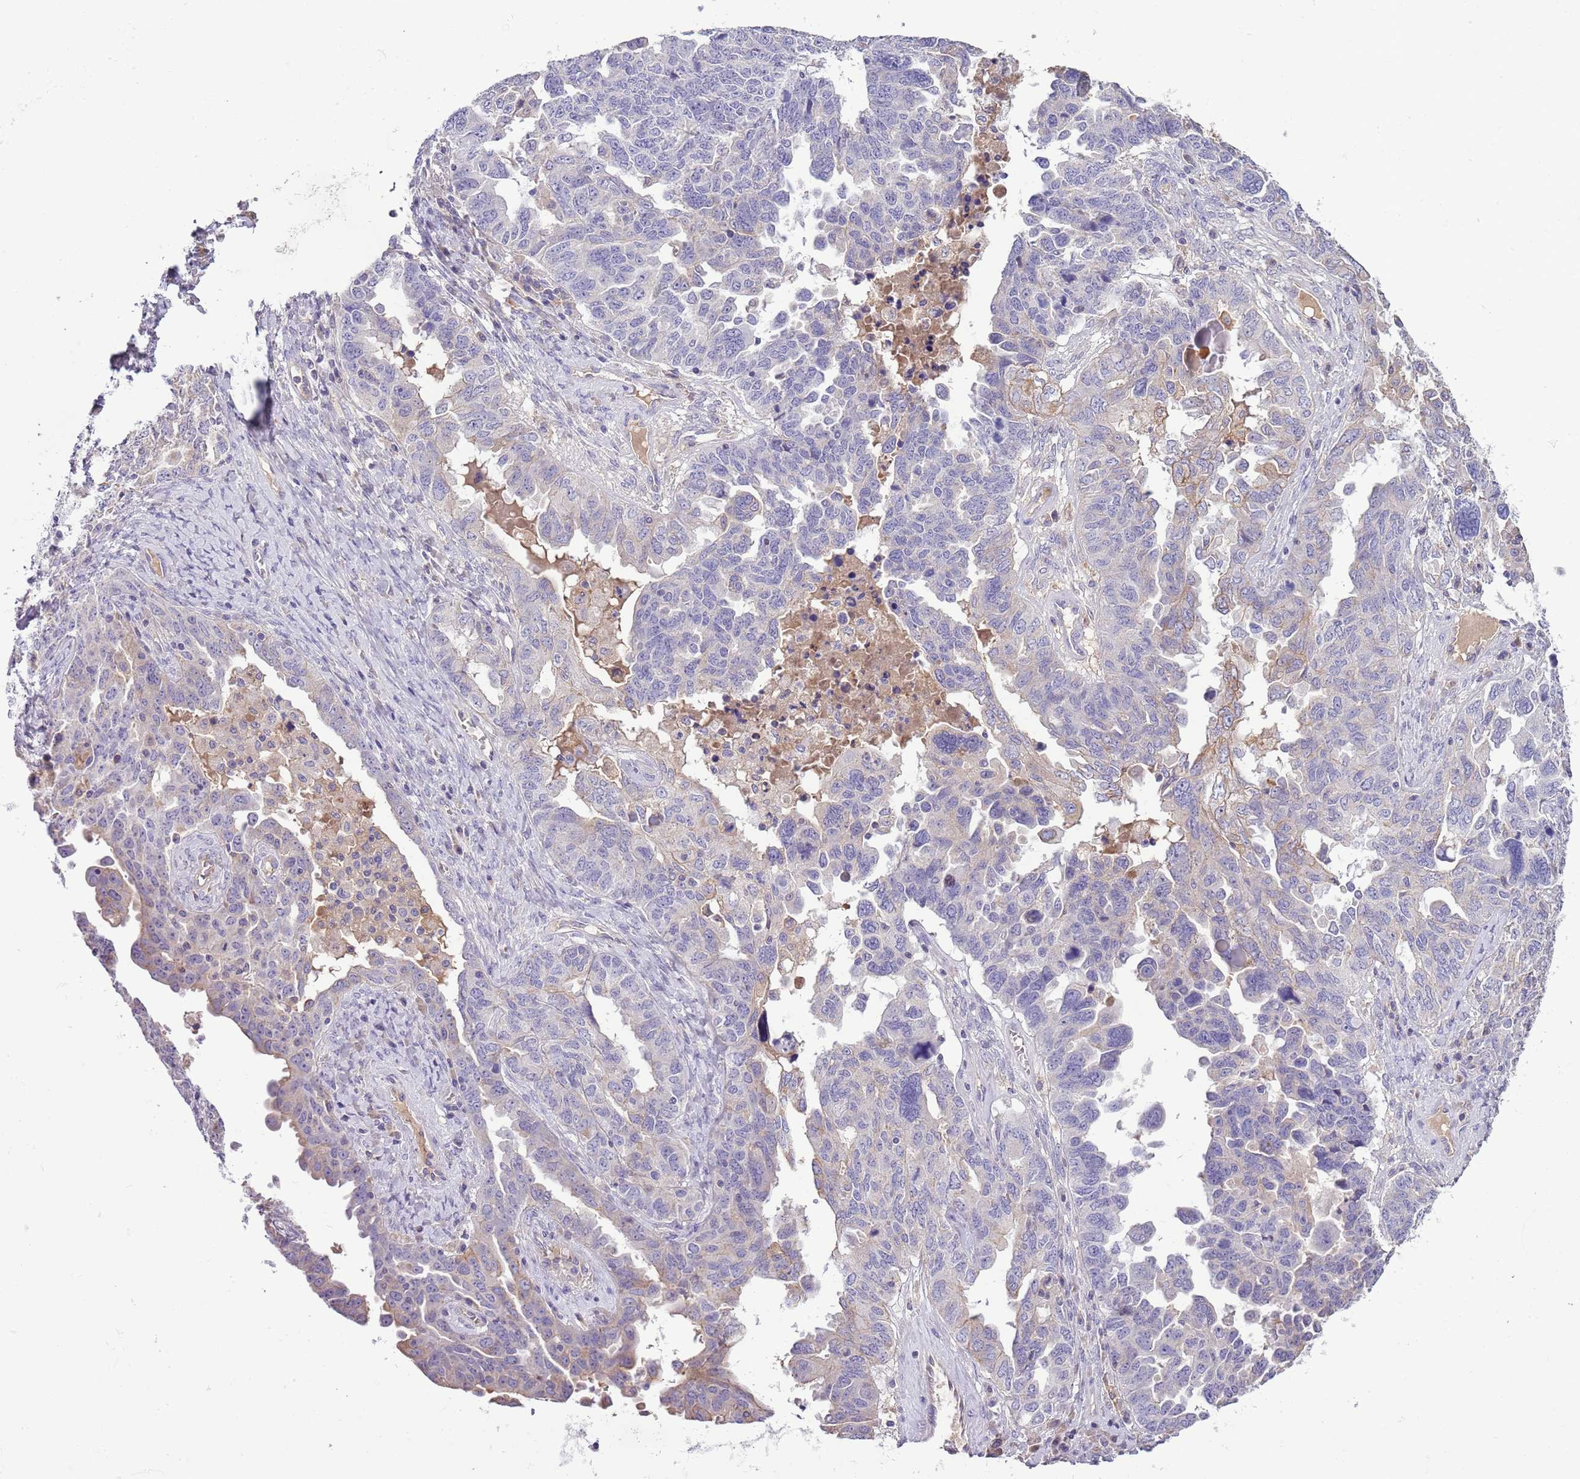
{"staining": {"intensity": "weak", "quantity": "<25%", "location": "cytoplasmic/membranous"}, "tissue": "ovarian cancer", "cell_type": "Tumor cells", "image_type": "cancer", "snomed": [{"axis": "morphology", "description": "Carcinoma, endometroid"}, {"axis": "topography", "description": "Ovary"}], "caption": "Immunohistochemistry (IHC) of human ovarian cancer (endometroid carcinoma) reveals no expression in tumor cells. The staining is performed using DAB (3,3'-diaminobenzidine) brown chromogen with nuclei counter-stained in using hematoxylin.", "gene": "HES3", "patient": {"sex": "female", "age": 62}}